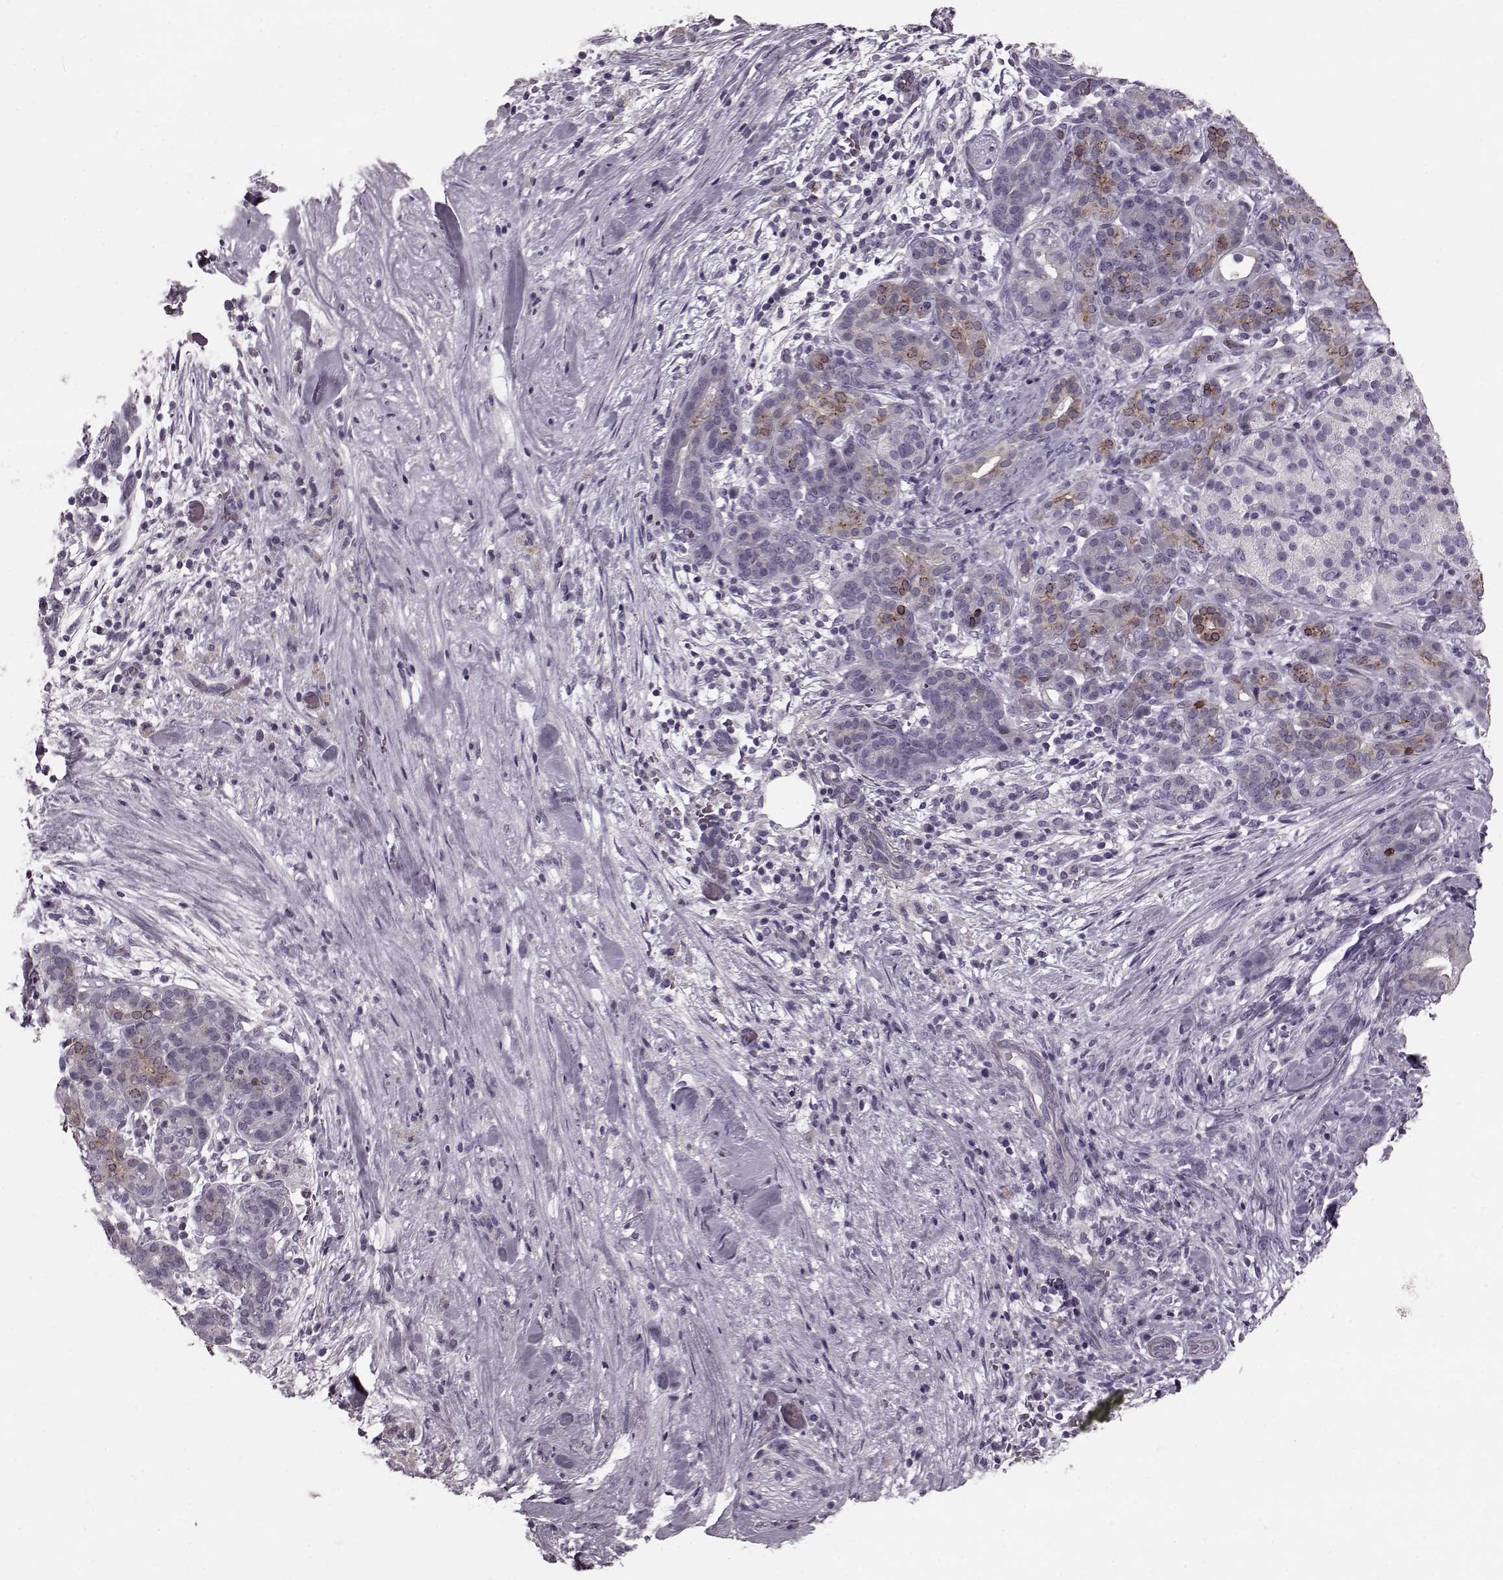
{"staining": {"intensity": "moderate", "quantity": "<25%", "location": "nuclear"}, "tissue": "pancreatic cancer", "cell_type": "Tumor cells", "image_type": "cancer", "snomed": [{"axis": "morphology", "description": "Adenocarcinoma, NOS"}, {"axis": "topography", "description": "Pancreas"}], "caption": "Approximately <25% of tumor cells in human pancreatic cancer (adenocarcinoma) show moderate nuclear protein staining as visualized by brown immunohistochemical staining.", "gene": "CST7", "patient": {"sex": "male", "age": 44}}